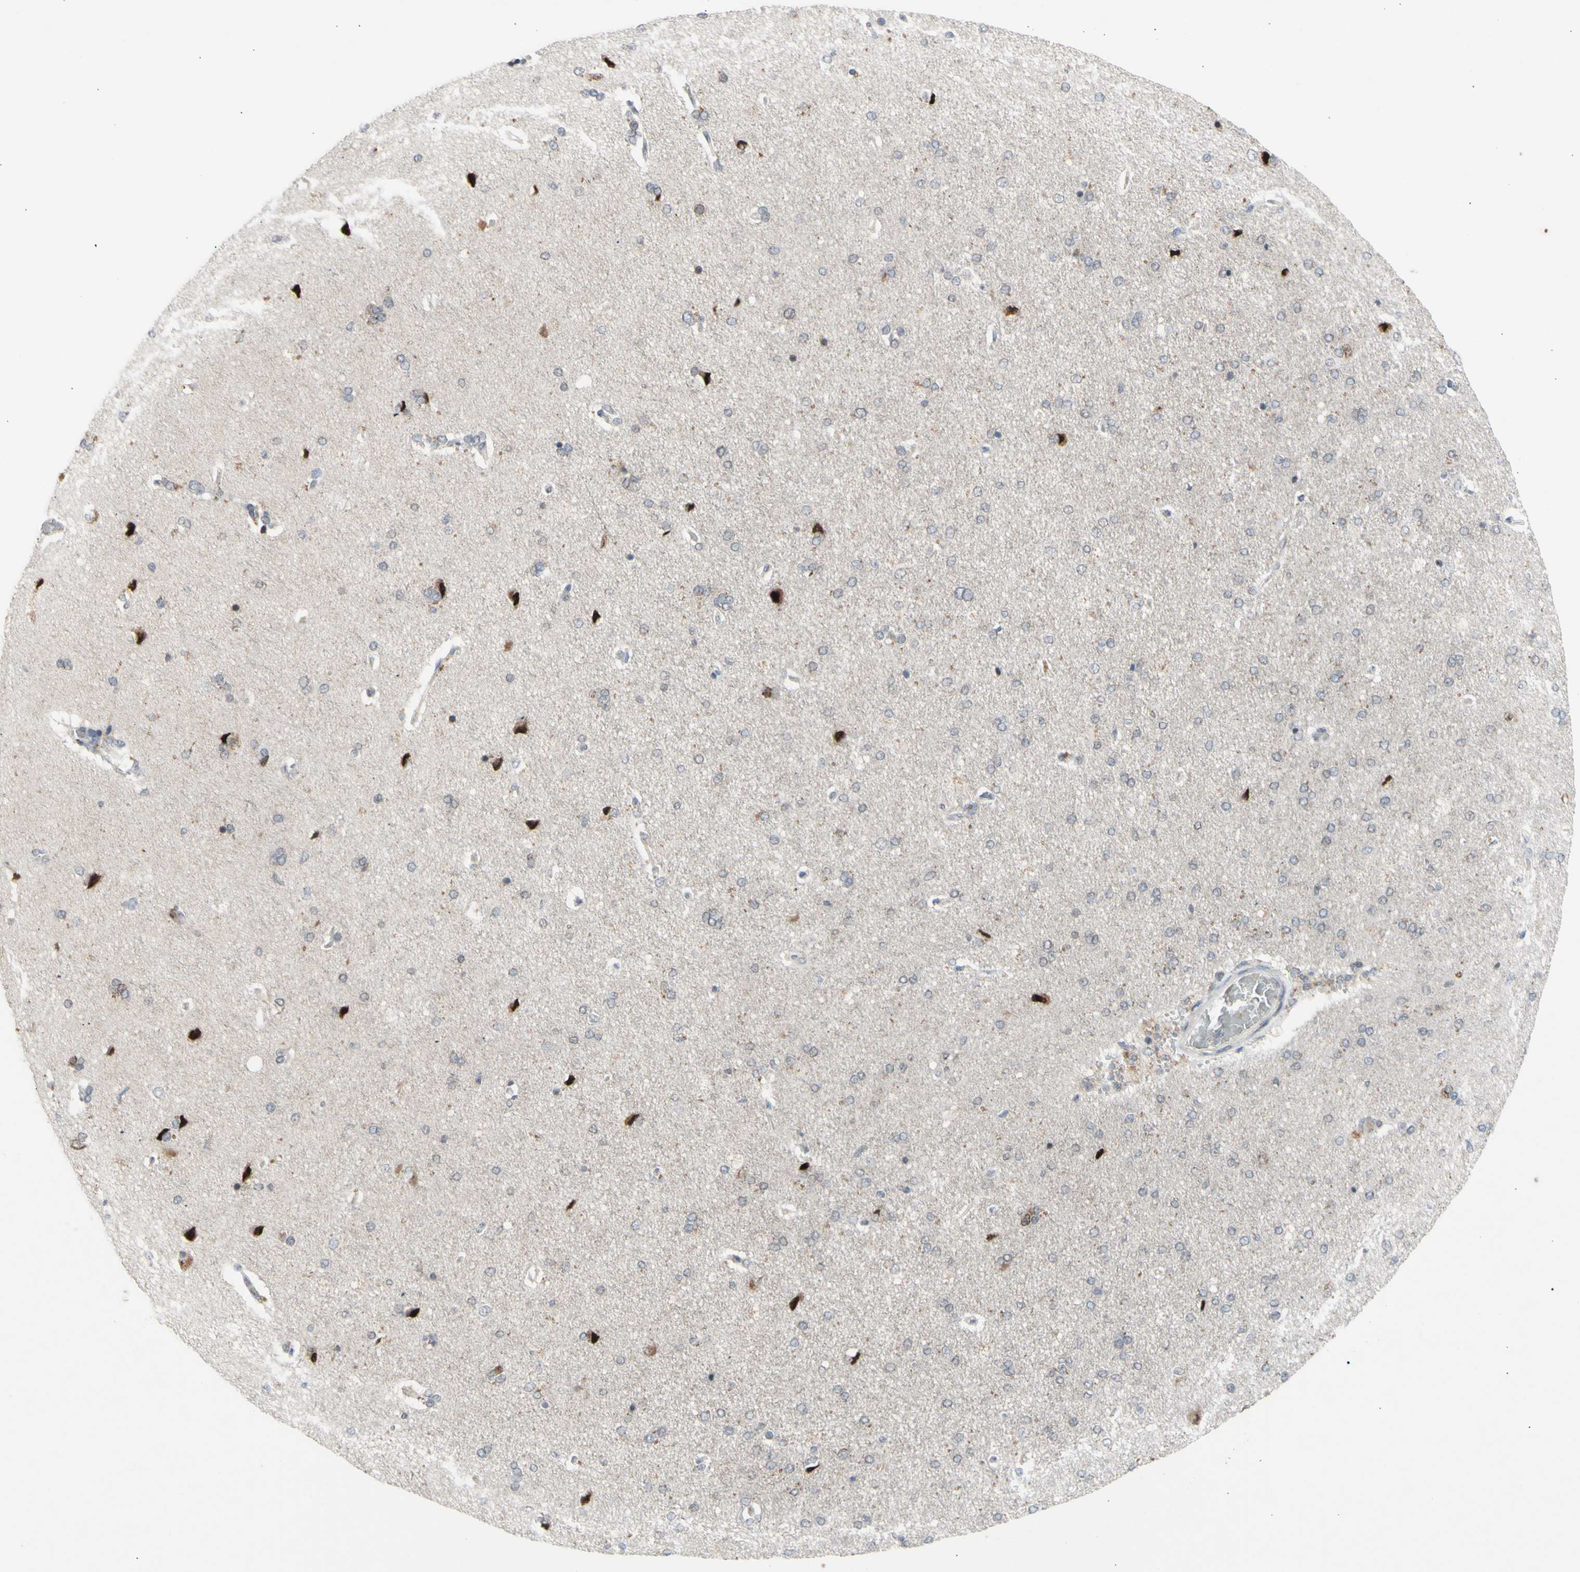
{"staining": {"intensity": "weak", "quantity": "25%-75%", "location": "cytoplasmic/membranous"}, "tissue": "cerebral cortex", "cell_type": "Endothelial cells", "image_type": "normal", "snomed": [{"axis": "morphology", "description": "Normal tissue, NOS"}, {"axis": "topography", "description": "Cerebral cortex"}], "caption": "An image of human cerebral cortex stained for a protein demonstrates weak cytoplasmic/membranous brown staining in endothelial cells. The staining was performed using DAB (3,3'-diaminobenzidine), with brown indicating positive protein expression. Nuclei are stained blue with hematoxylin.", "gene": "NLRP1", "patient": {"sex": "male", "age": 62}}